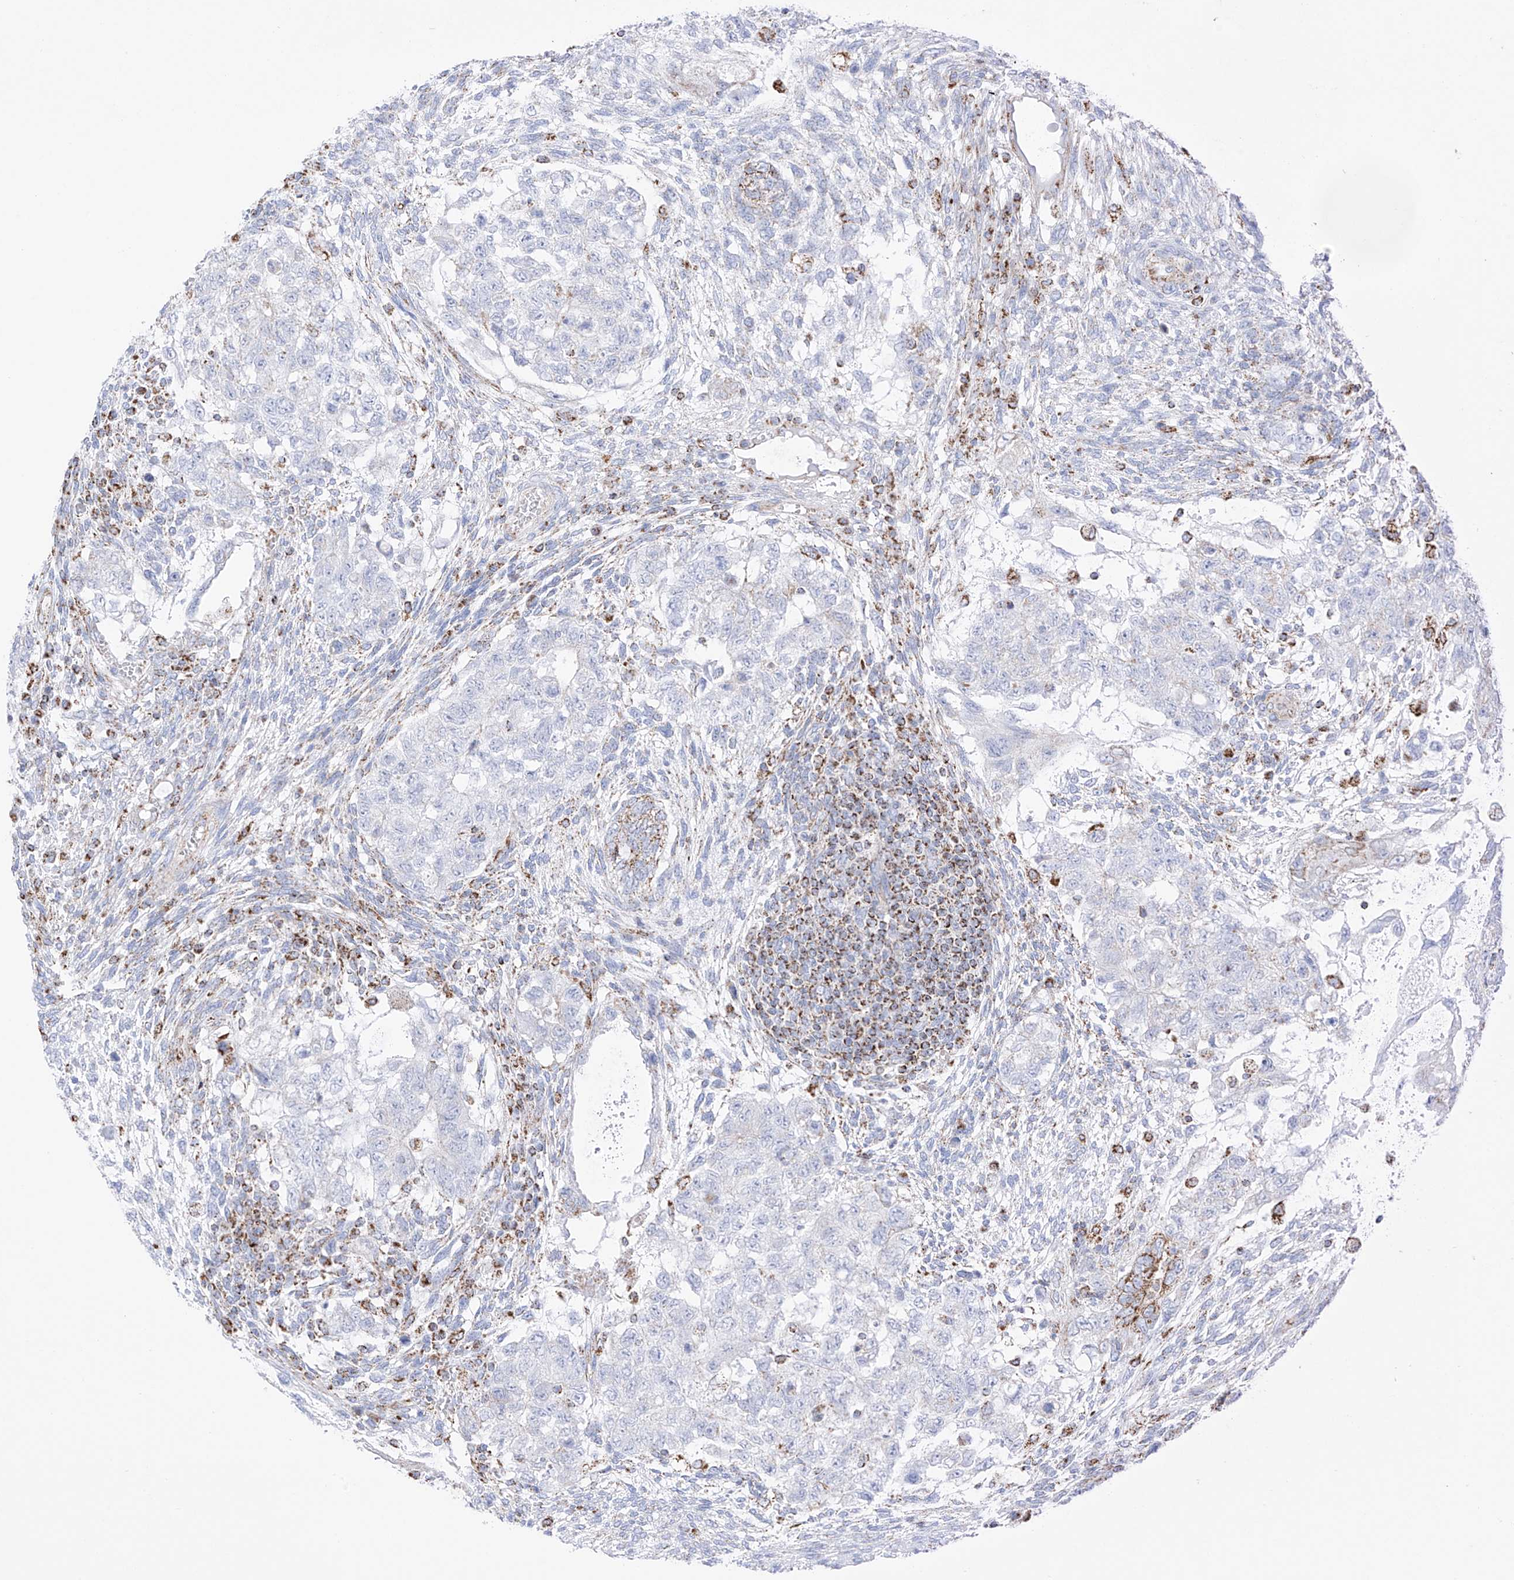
{"staining": {"intensity": "negative", "quantity": "none", "location": "none"}, "tissue": "testis cancer", "cell_type": "Tumor cells", "image_type": "cancer", "snomed": [{"axis": "morphology", "description": "Carcinoma, Embryonal, NOS"}, {"axis": "topography", "description": "Testis"}], "caption": "Testis embryonal carcinoma was stained to show a protein in brown. There is no significant expression in tumor cells.", "gene": "XKR3", "patient": {"sex": "male", "age": 37}}